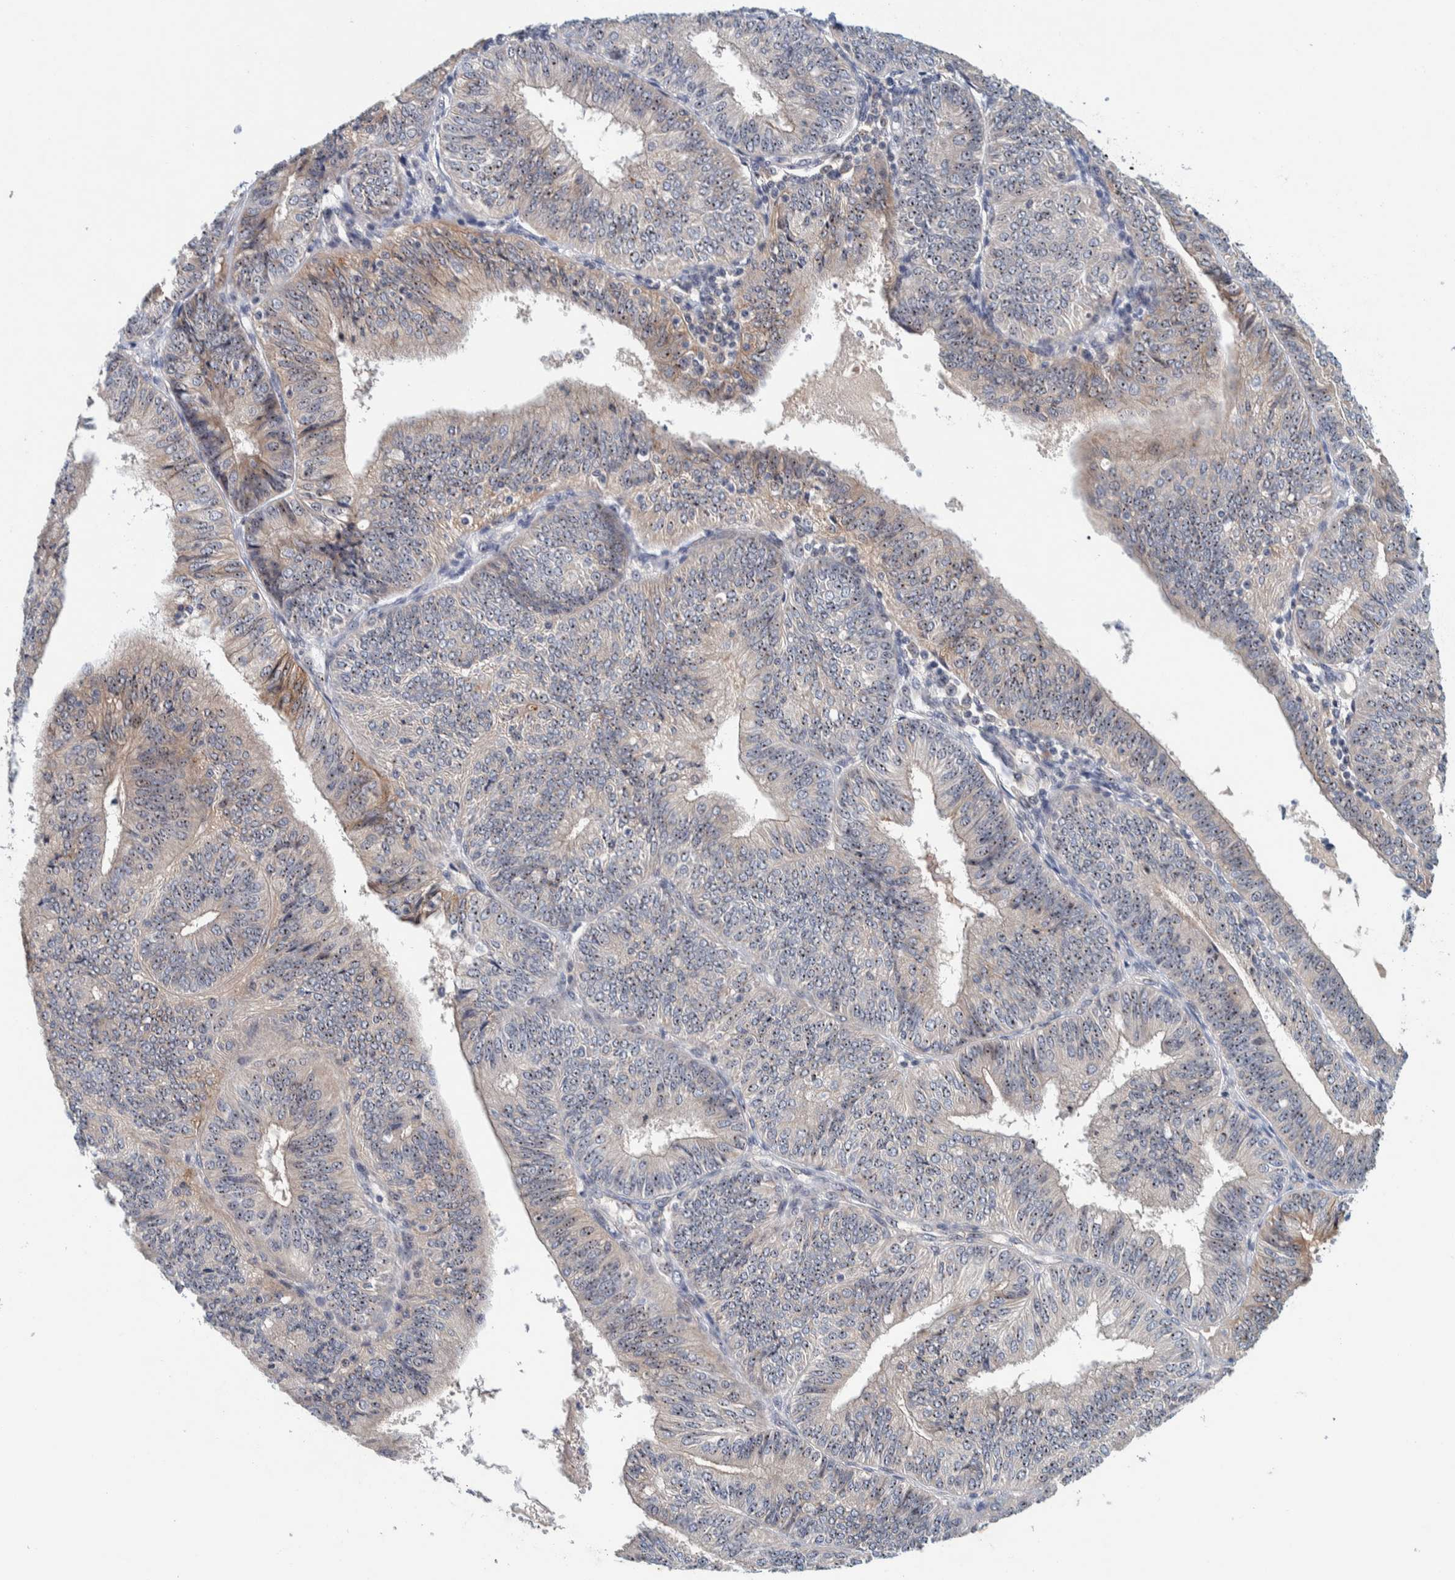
{"staining": {"intensity": "moderate", "quantity": ">75%", "location": "cytoplasmic/membranous,nuclear"}, "tissue": "endometrial cancer", "cell_type": "Tumor cells", "image_type": "cancer", "snomed": [{"axis": "morphology", "description": "Adenocarcinoma, NOS"}, {"axis": "topography", "description": "Endometrium"}], "caption": "Immunohistochemistry image of human adenocarcinoma (endometrial) stained for a protein (brown), which shows medium levels of moderate cytoplasmic/membranous and nuclear expression in approximately >75% of tumor cells.", "gene": "NOL11", "patient": {"sex": "female", "age": 58}}